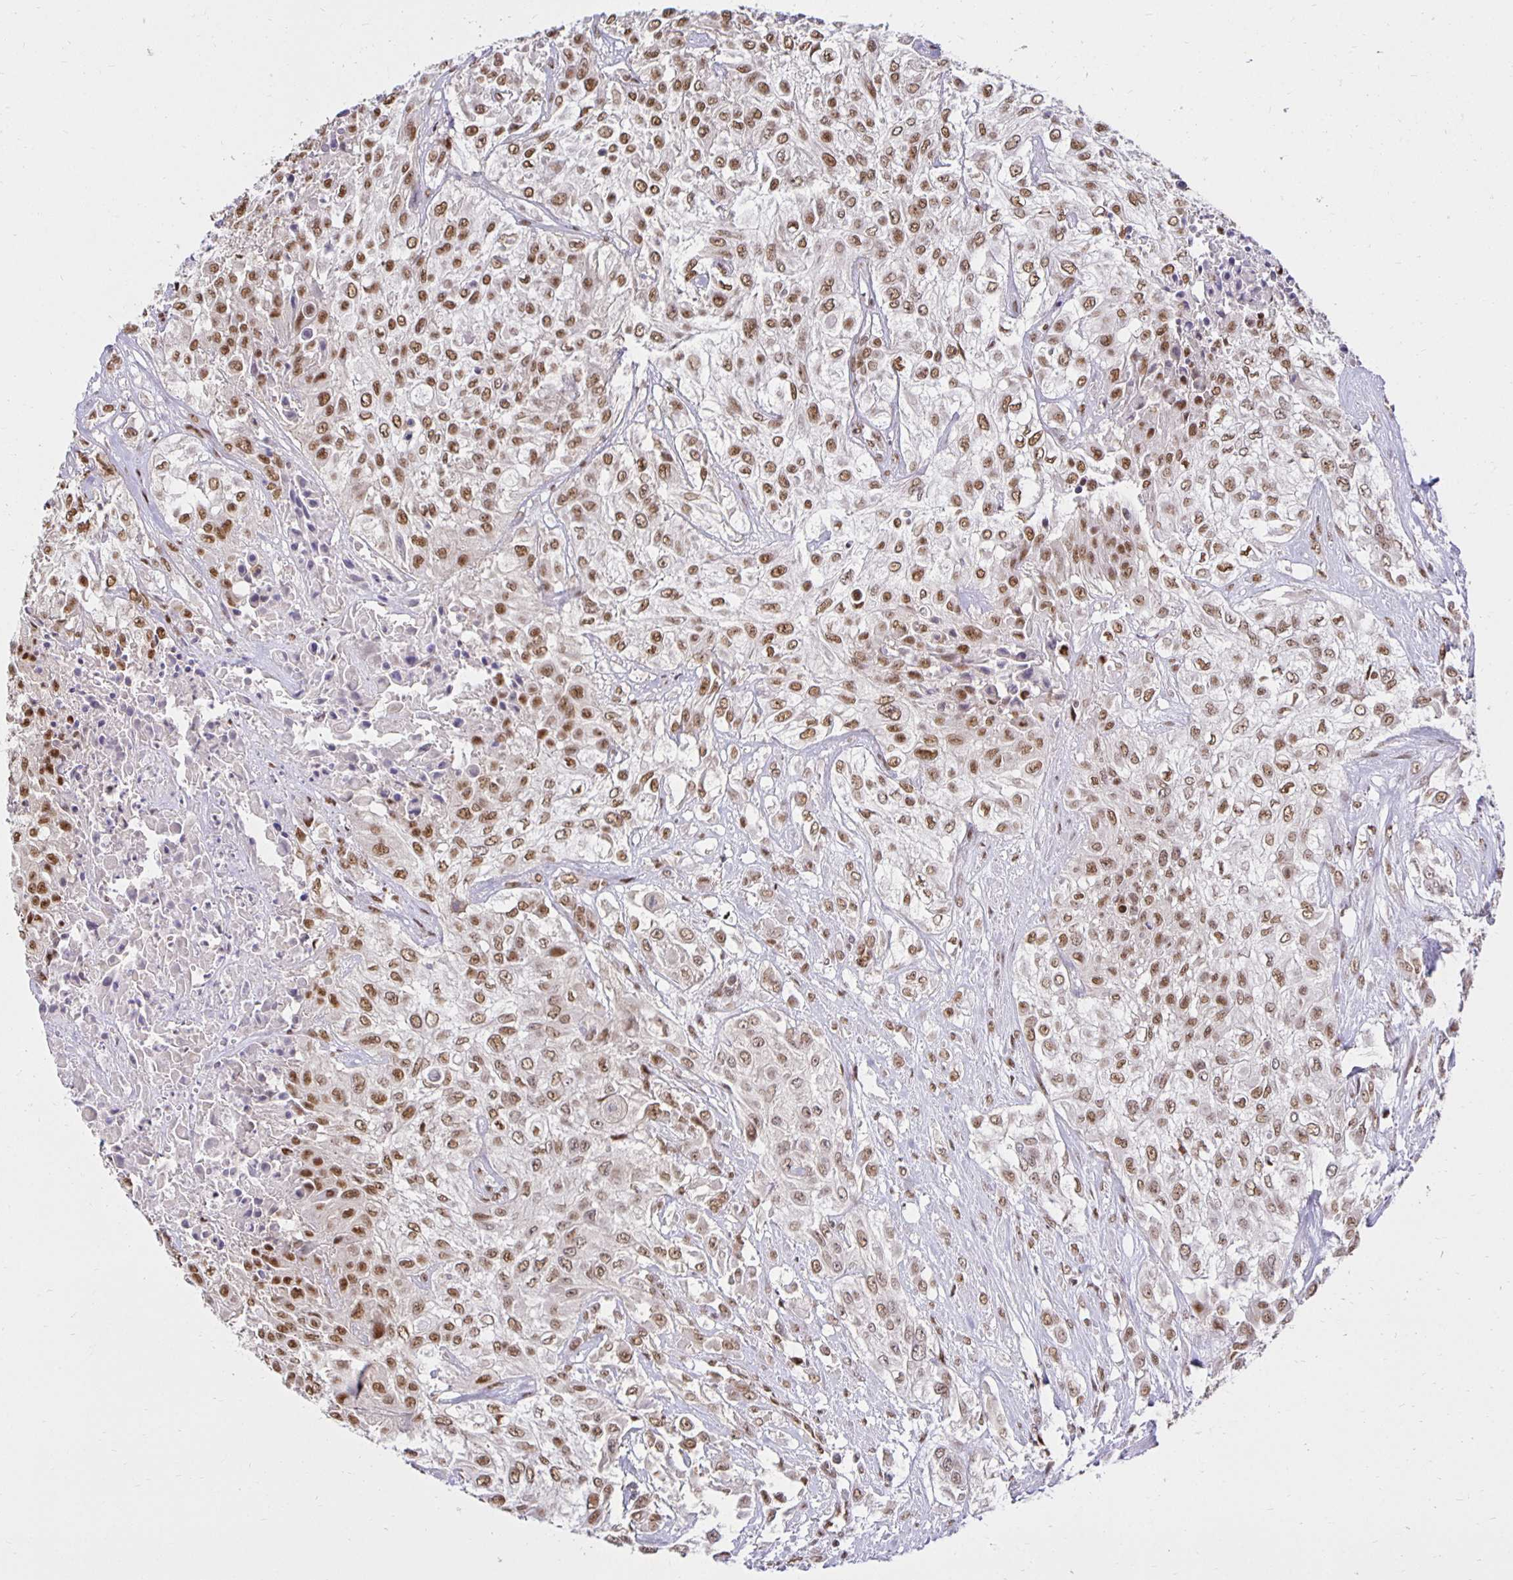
{"staining": {"intensity": "moderate", "quantity": ">75%", "location": "nuclear"}, "tissue": "urothelial cancer", "cell_type": "Tumor cells", "image_type": "cancer", "snomed": [{"axis": "morphology", "description": "Urothelial carcinoma, High grade"}, {"axis": "topography", "description": "Urinary bladder"}], "caption": "Protein staining of urothelial cancer tissue displays moderate nuclear expression in about >75% of tumor cells. Nuclei are stained in blue.", "gene": "ZNF579", "patient": {"sex": "male", "age": 57}}